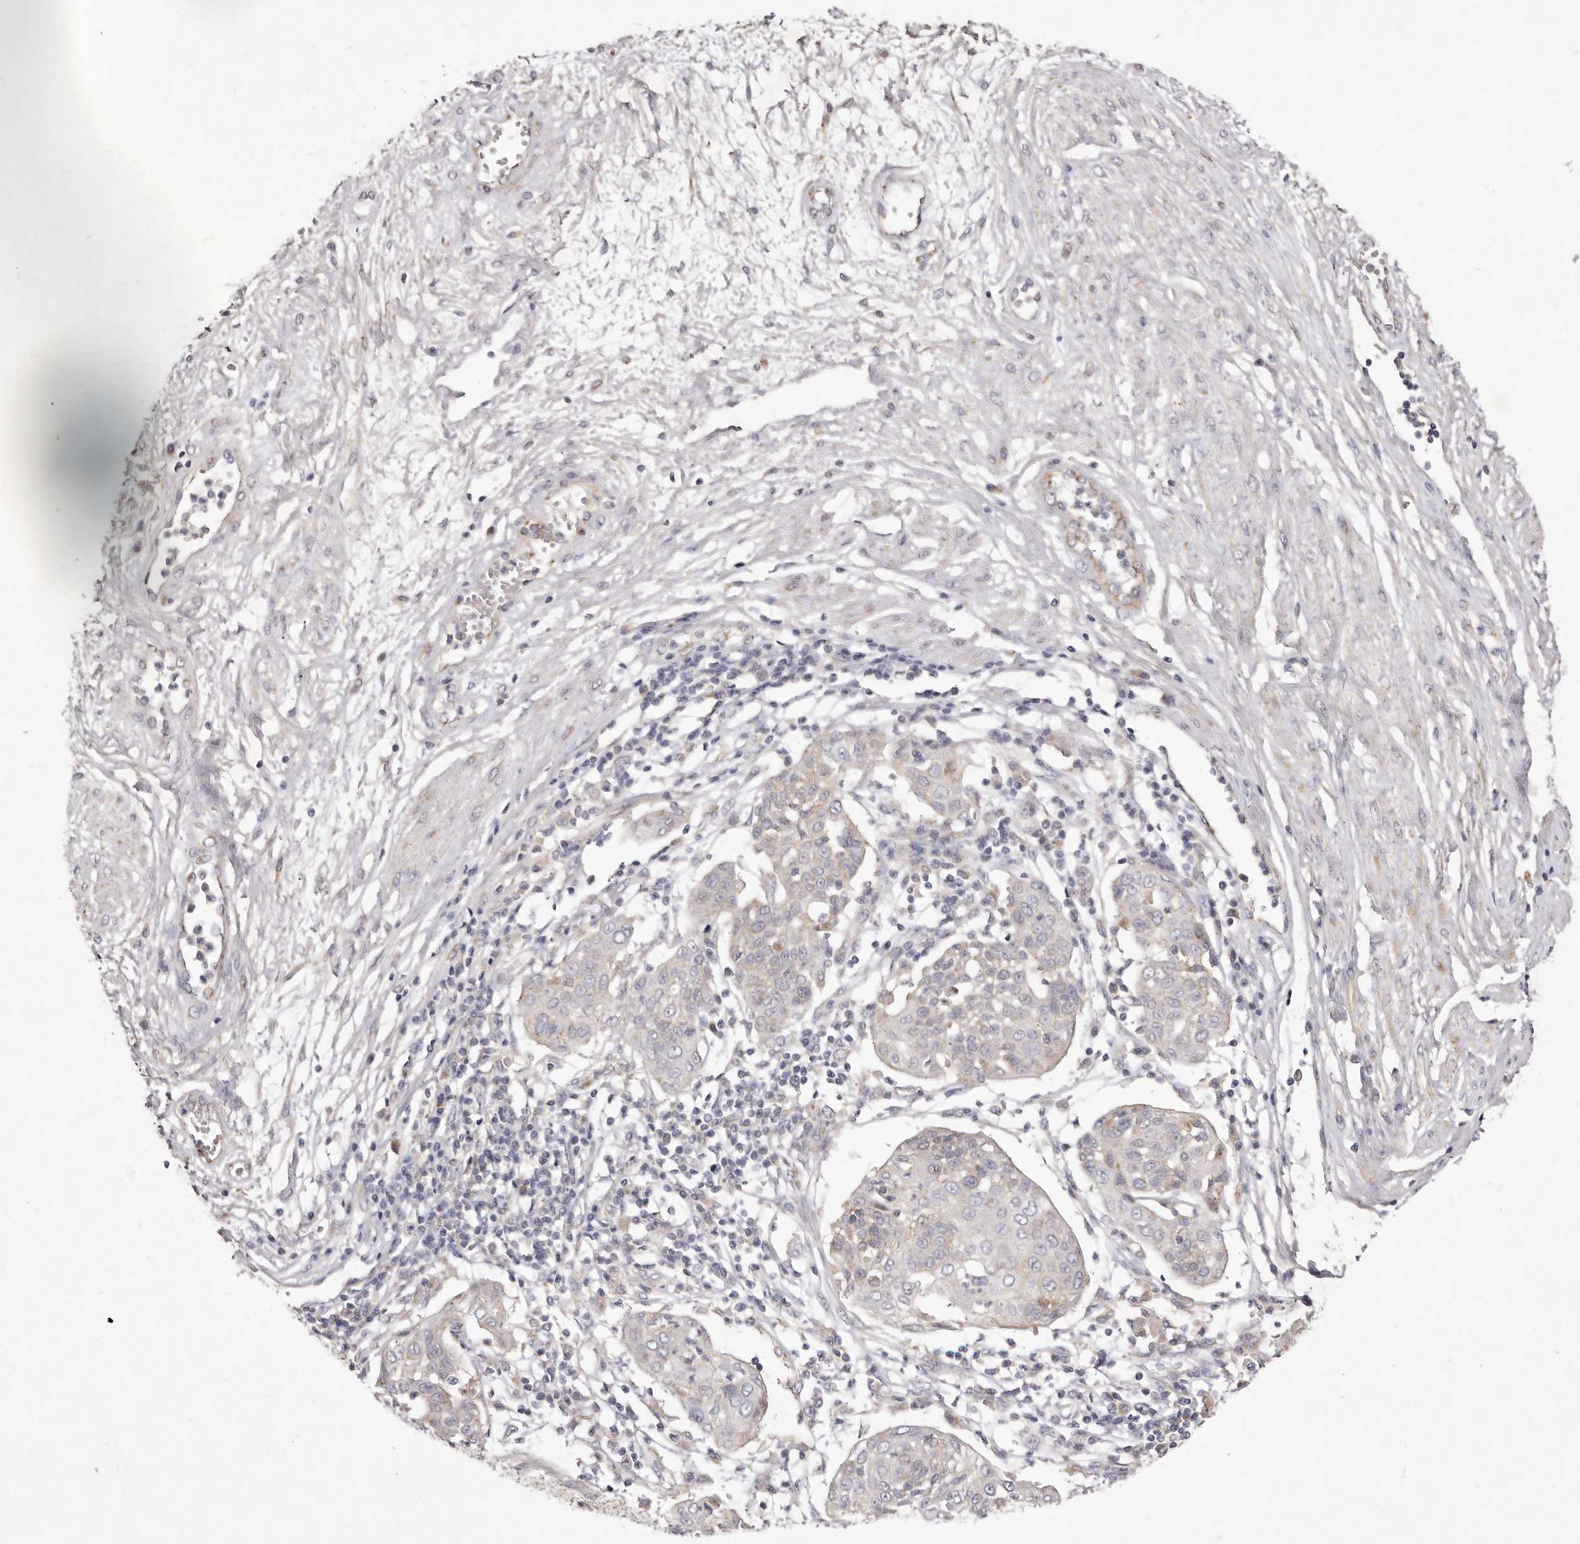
{"staining": {"intensity": "negative", "quantity": "none", "location": "none"}, "tissue": "cervical cancer", "cell_type": "Tumor cells", "image_type": "cancer", "snomed": [{"axis": "morphology", "description": "Squamous cell carcinoma, NOS"}, {"axis": "topography", "description": "Cervix"}], "caption": "The micrograph shows no significant expression in tumor cells of squamous cell carcinoma (cervical).", "gene": "USP24", "patient": {"sex": "female", "age": 34}}